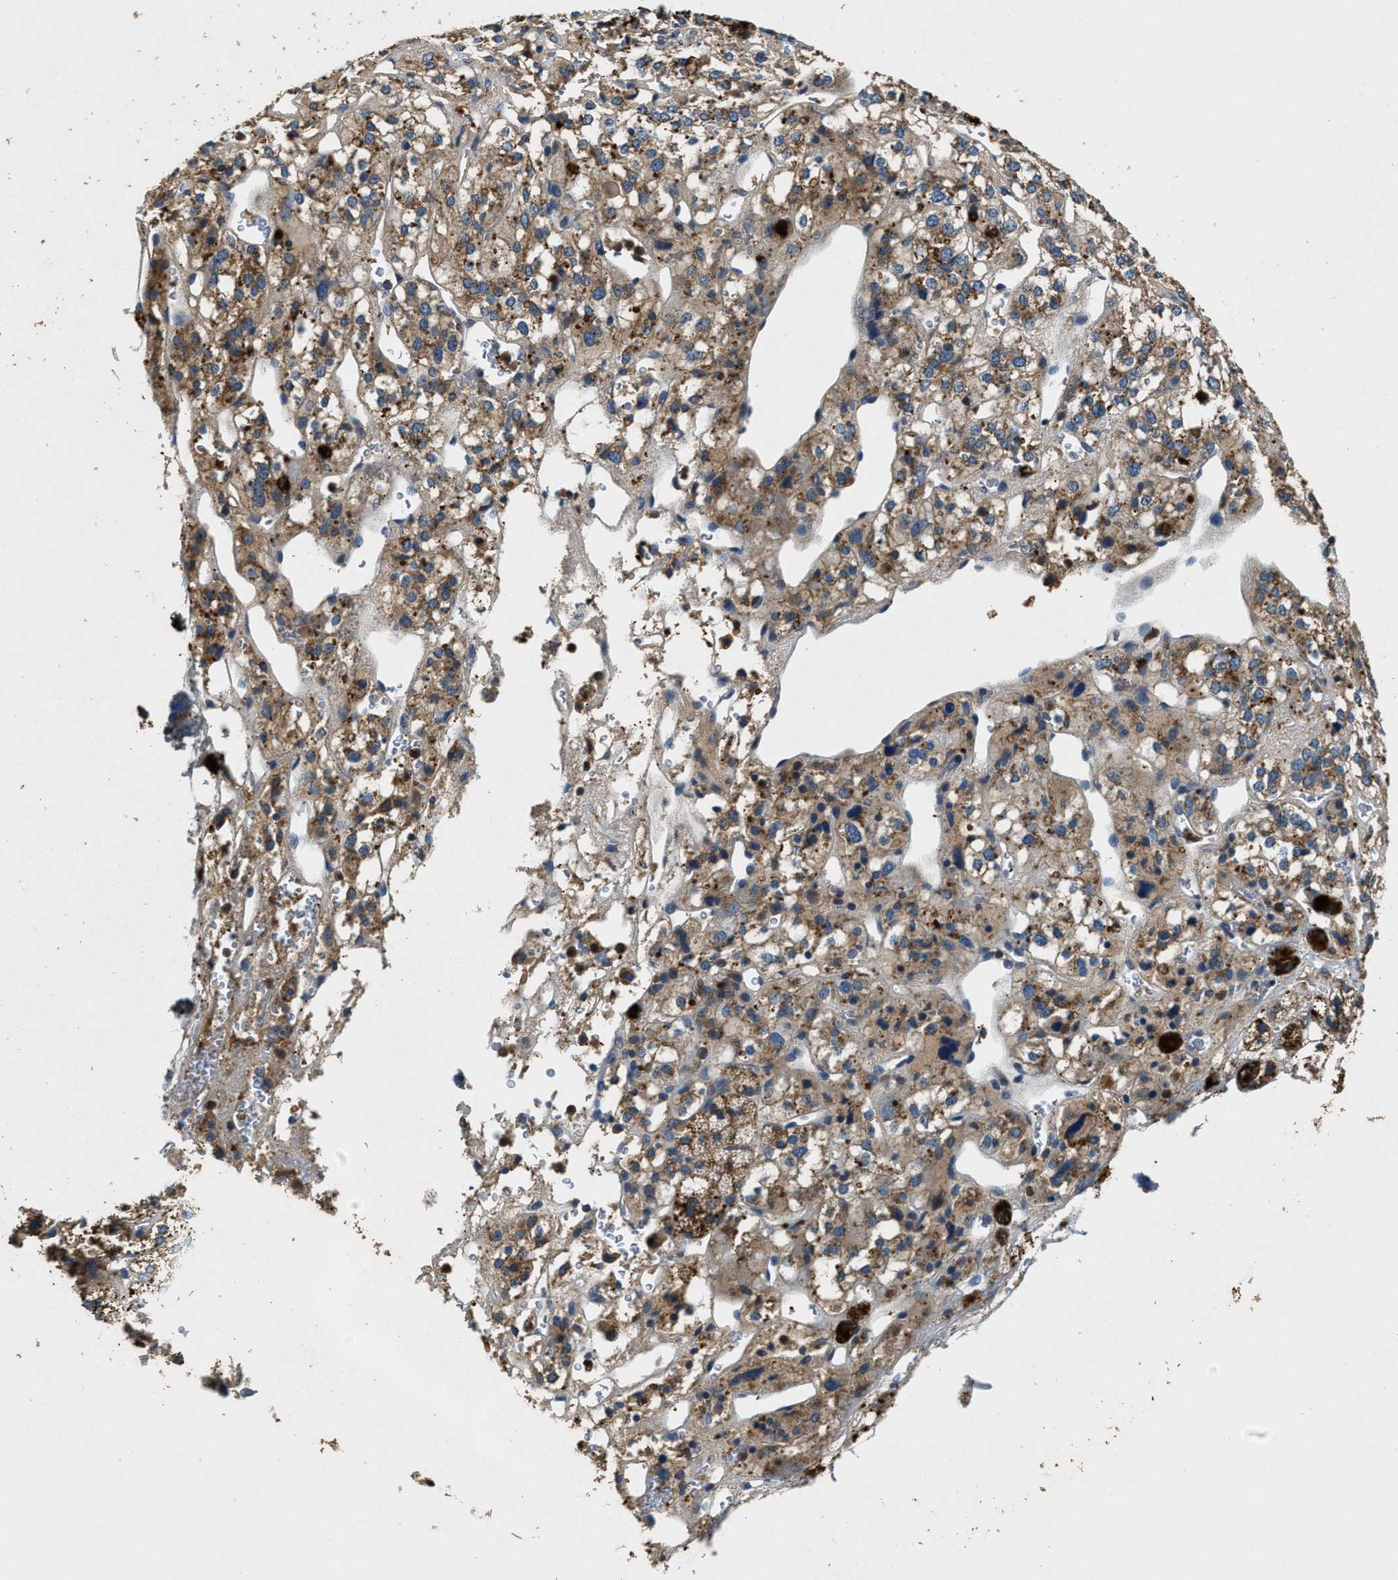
{"staining": {"intensity": "strong", "quantity": "25%-75%", "location": "cytoplasmic/membranous"}, "tissue": "adrenal gland", "cell_type": "Glandular cells", "image_type": "normal", "snomed": [{"axis": "morphology", "description": "Normal tissue, NOS"}, {"axis": "topography", "description": "Adrenal gland"}], "caption": "Protein expression analysis of benign adrenal gland shows strong cytoplasmic/membranous positivity in about 25%-75% of glandular cells. The staining was performed using DAB (3,3'-diaminobenzidine), with brown indicating positive protein expression. Nuclei are stained blue with hematoxylin.", "gene": "BLOC1S1", "patient": {"sex": "male", "age": 56}}